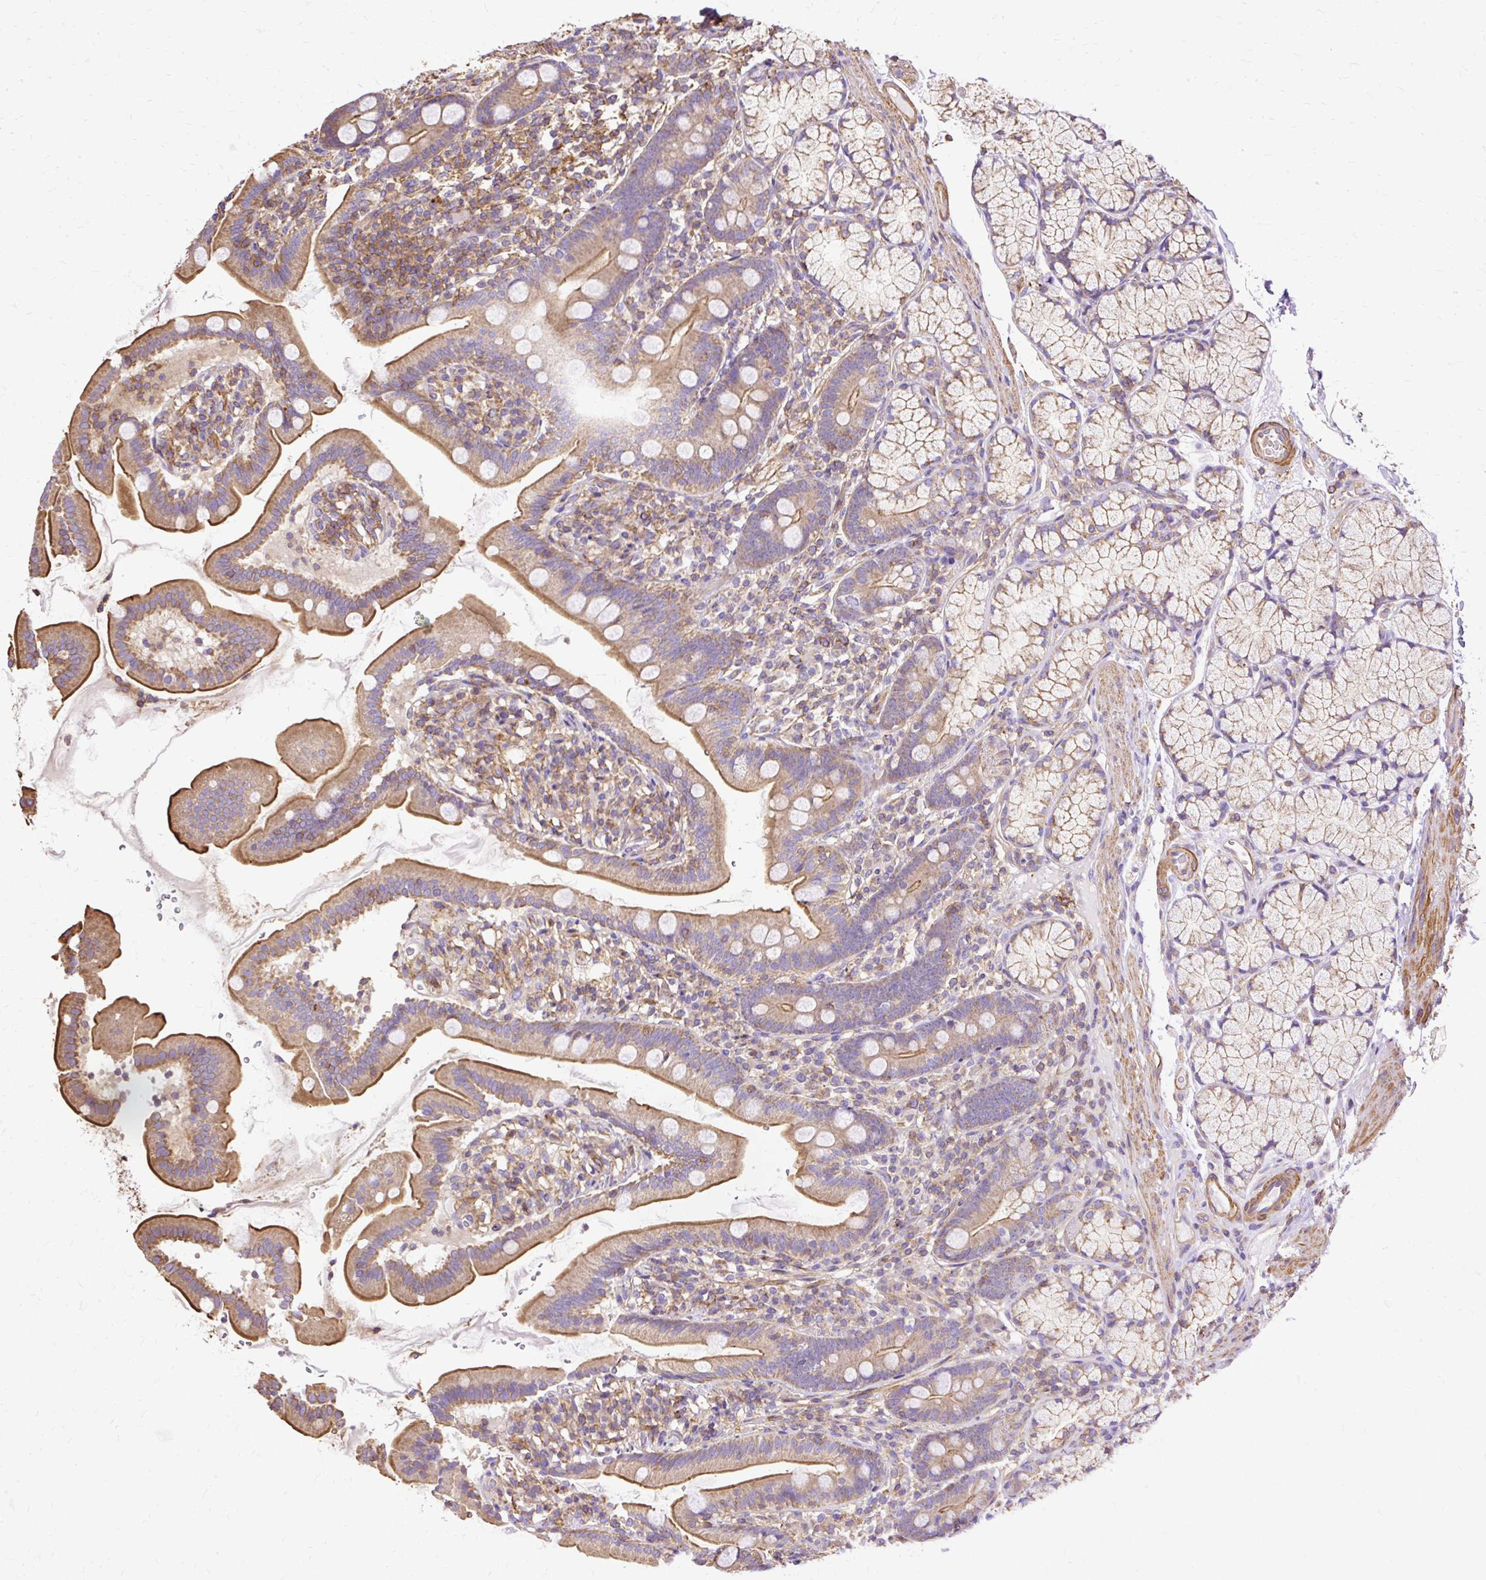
{"staining": {"intensity": "strong", "quantity": "25%-75%", "location": "cytoplasmic/membranous"}, "tissue": "duodenum", "cell_type": "Glandular cells", "image_type": "normal", "snomed": [{"axis": "morphology", "description": "Normal tissue, NOS"}, {"axis": "topography", "description": "Duodenum"}], "caption": "Immunohistochemistry of benign human duodenum exhibits high levels of strong cytoplasmic/membranous expression in about 25%-75% of glandular cells. The protein of interest is shown in brown color, while the nuclei are stained blue.", "gene": "KLHL11", "patient": {"sex": "female", "age": 67}}